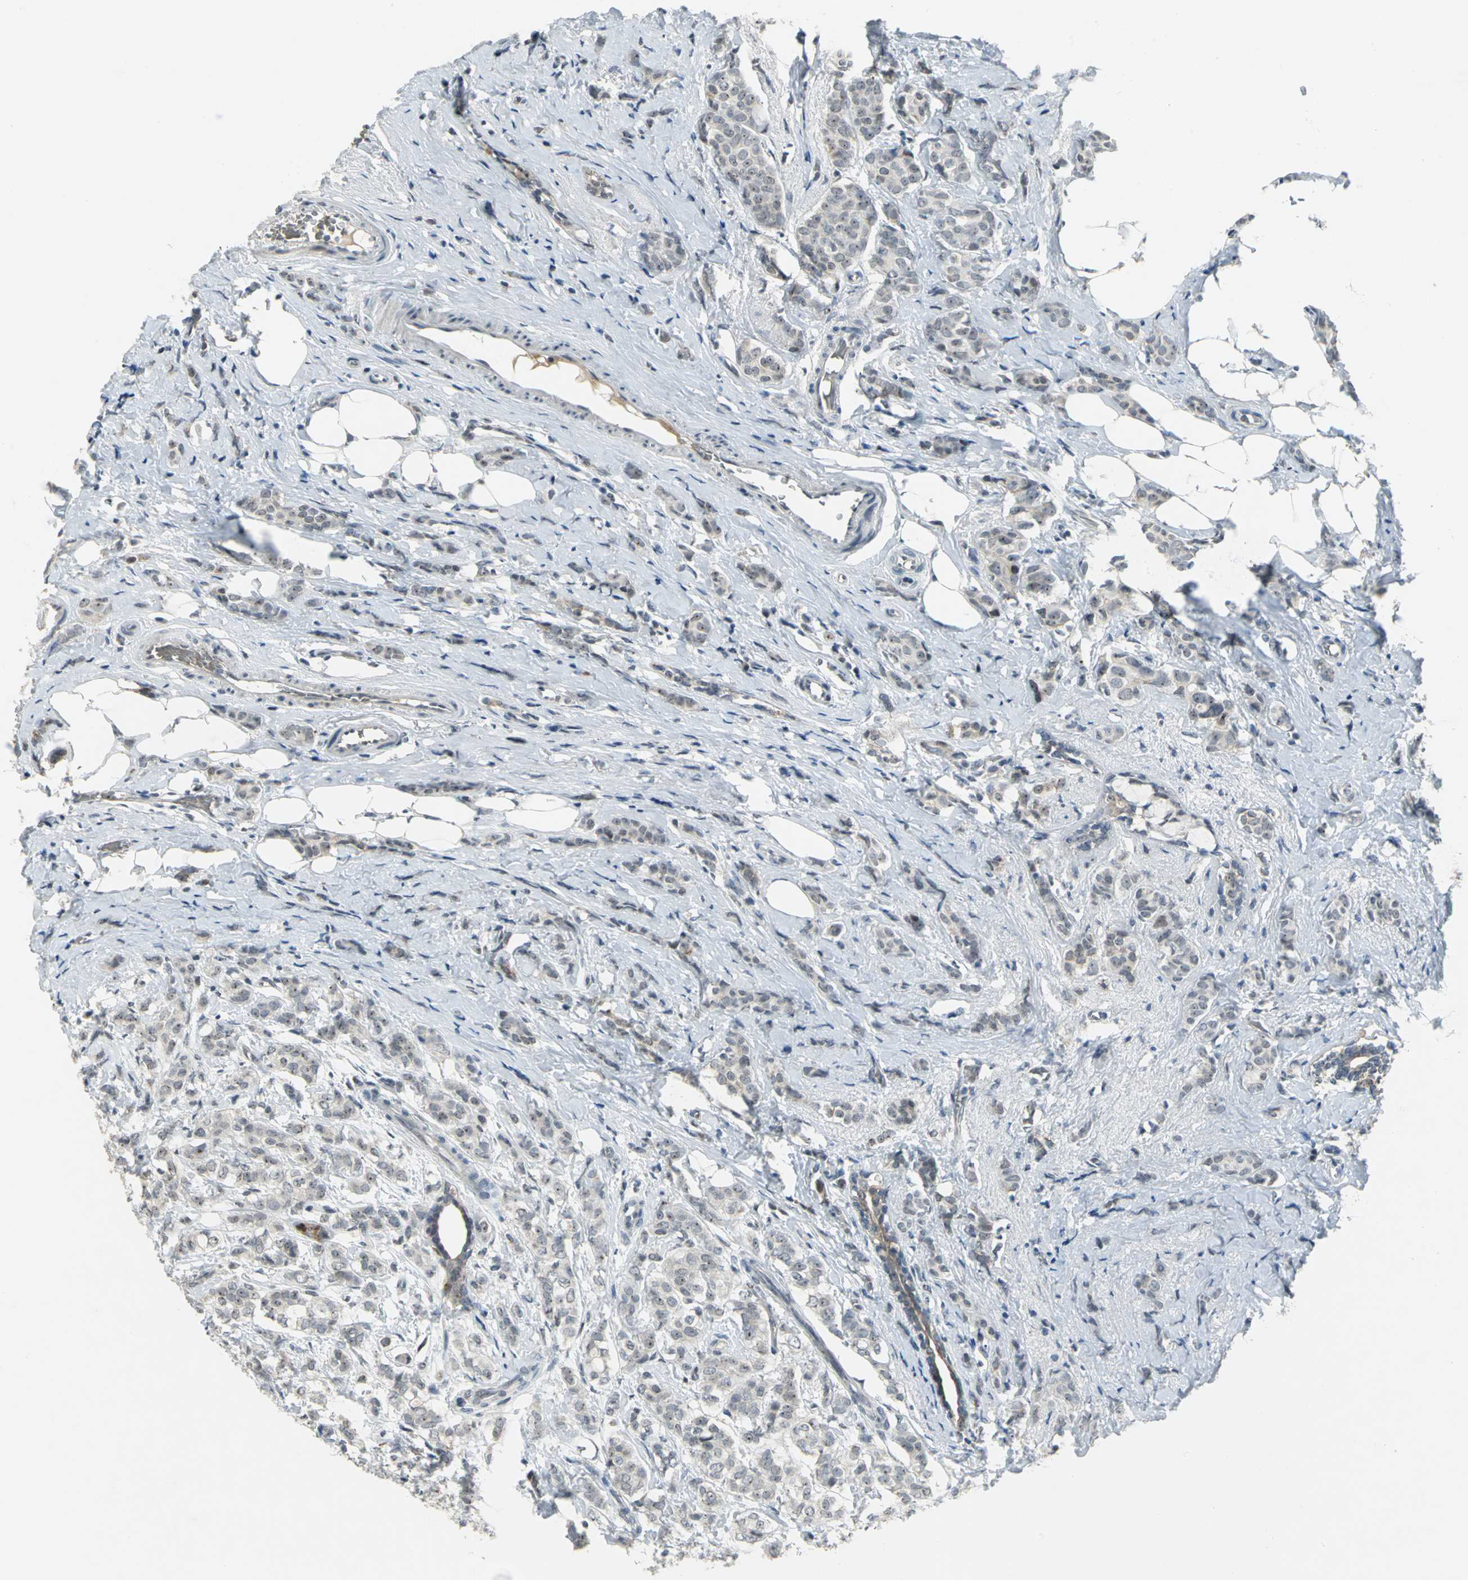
{"staining": {"intensity": "moderate", "quantity": ">75%", "location": "nuclear"}, "tissue": "breast cancer", "cell_type": "Tumor cells", "image_type": "cancer", "snomed": [{"axis": "morphology", "description": "Lobular carcinoma"}, {"axis": "topography", "description": "Breast"}], "caption": "Tumor cells display medium levels of moderate nuclear expression in about >75% of cells in breast lobular carcinoma.", "gene": "GLI3", "patient": {"sex": "female", "age": 60}}